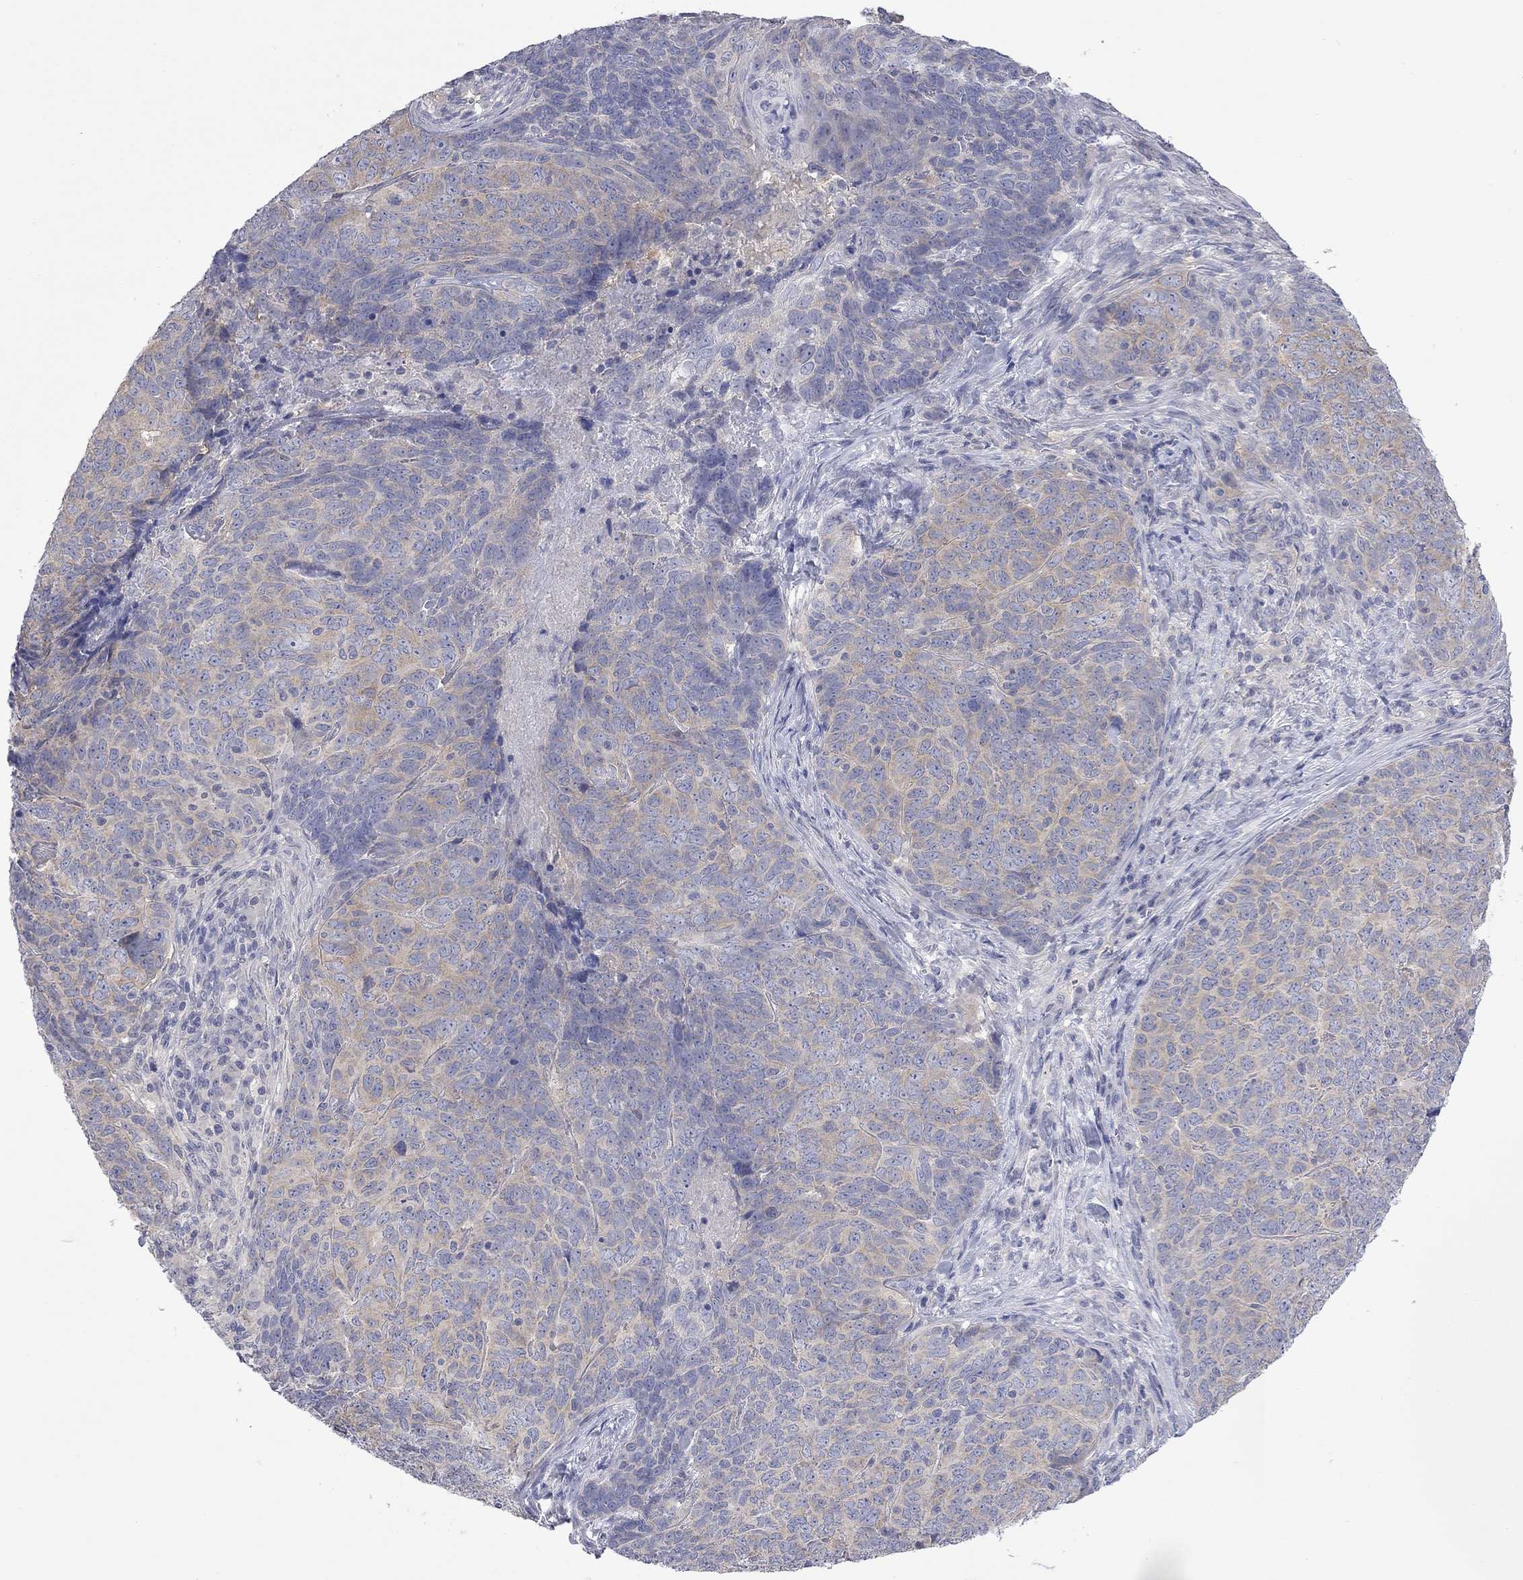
{"staining": {"intensity": "weak", "quantity": ">75%", "location": "cytoplasmic/membranous"}, "tissue": "skin cancer", "cell_type": "Tumor cells", "image_type": "cancer", "snomed": [{"axis": "morphology", "description": "Squamous cell carcinoma, NOS"}, {"axis": "topography", "description": "Skin"}, {"axis": "topography", "description": "Anal"}], "caption": "IHC of squamous cell carcinoma (skin) displays low levels of weak cytoplasmic/membranous positivity in about >75% of tumor cells. The protein of interest is stained brown, and the nuclei are stained in blue (DAB (3,3'-diaminobenzidine) IHC with brightfield microscopy, high magnification).", "gene": "ABCB4", "patient": {"sex": "female", "age": 51}}